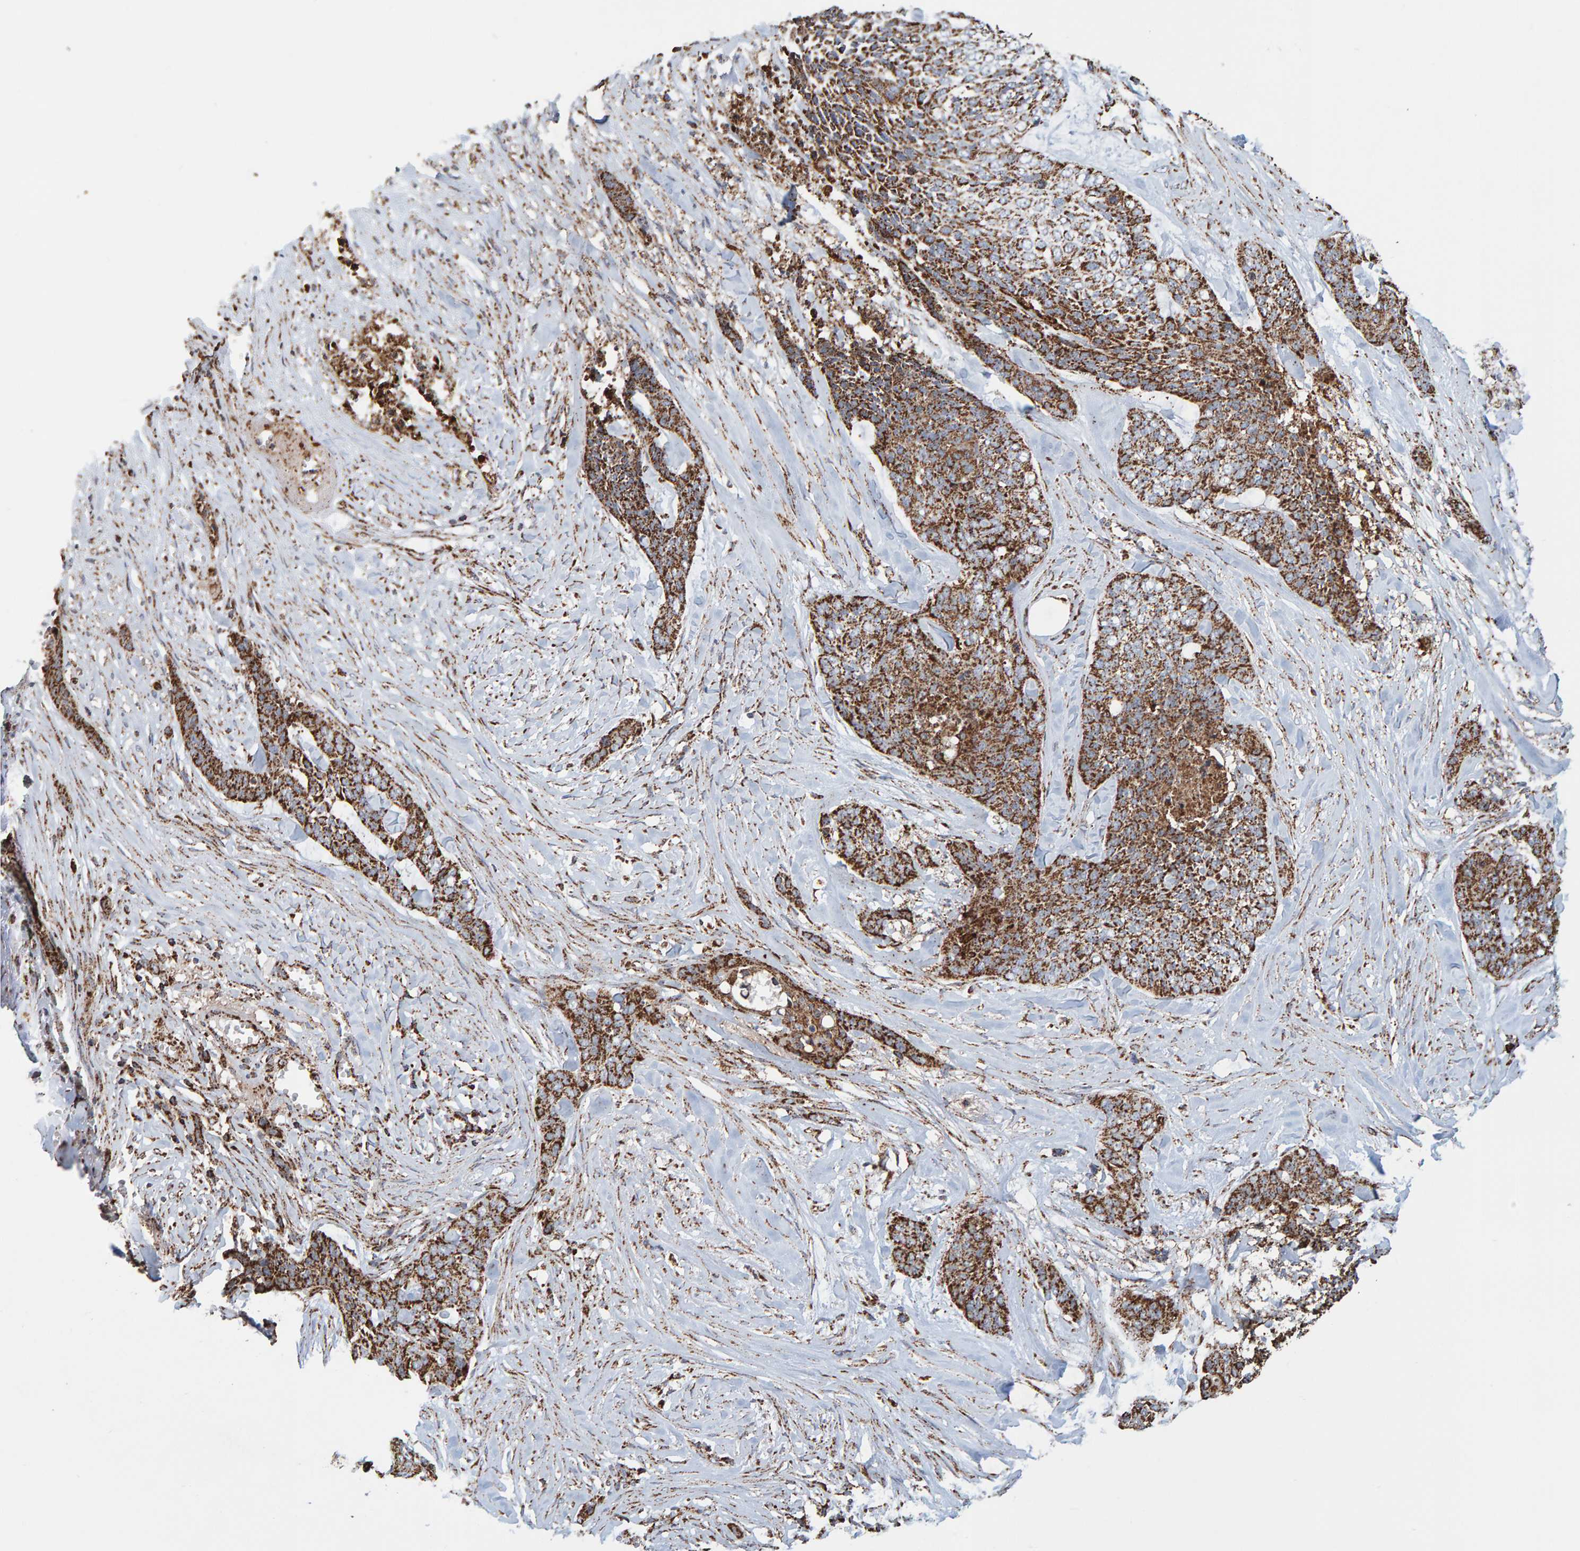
{"staining": {"intensity": "strong", "quantity": "25%-75%", "location": "cytoplasmic/membranous"}, "tissue": "skin cancer", "cell_type": "Tumor cells", "image_type": "cancer", "snomed": [{"axis": "morphology", "description": "Basal cell carcinoma"}, {"axis": "topography", "description": "Skin"}], "caption": "Human basal cell carcinoma (skin) stained for a protein (brown) reveals strong cytoplasmic/membranous positive positivity in approximately 25%-75% of tumor cells.", "gene": "MRPL45", "patient": {"sex": "female", "age": 64}}